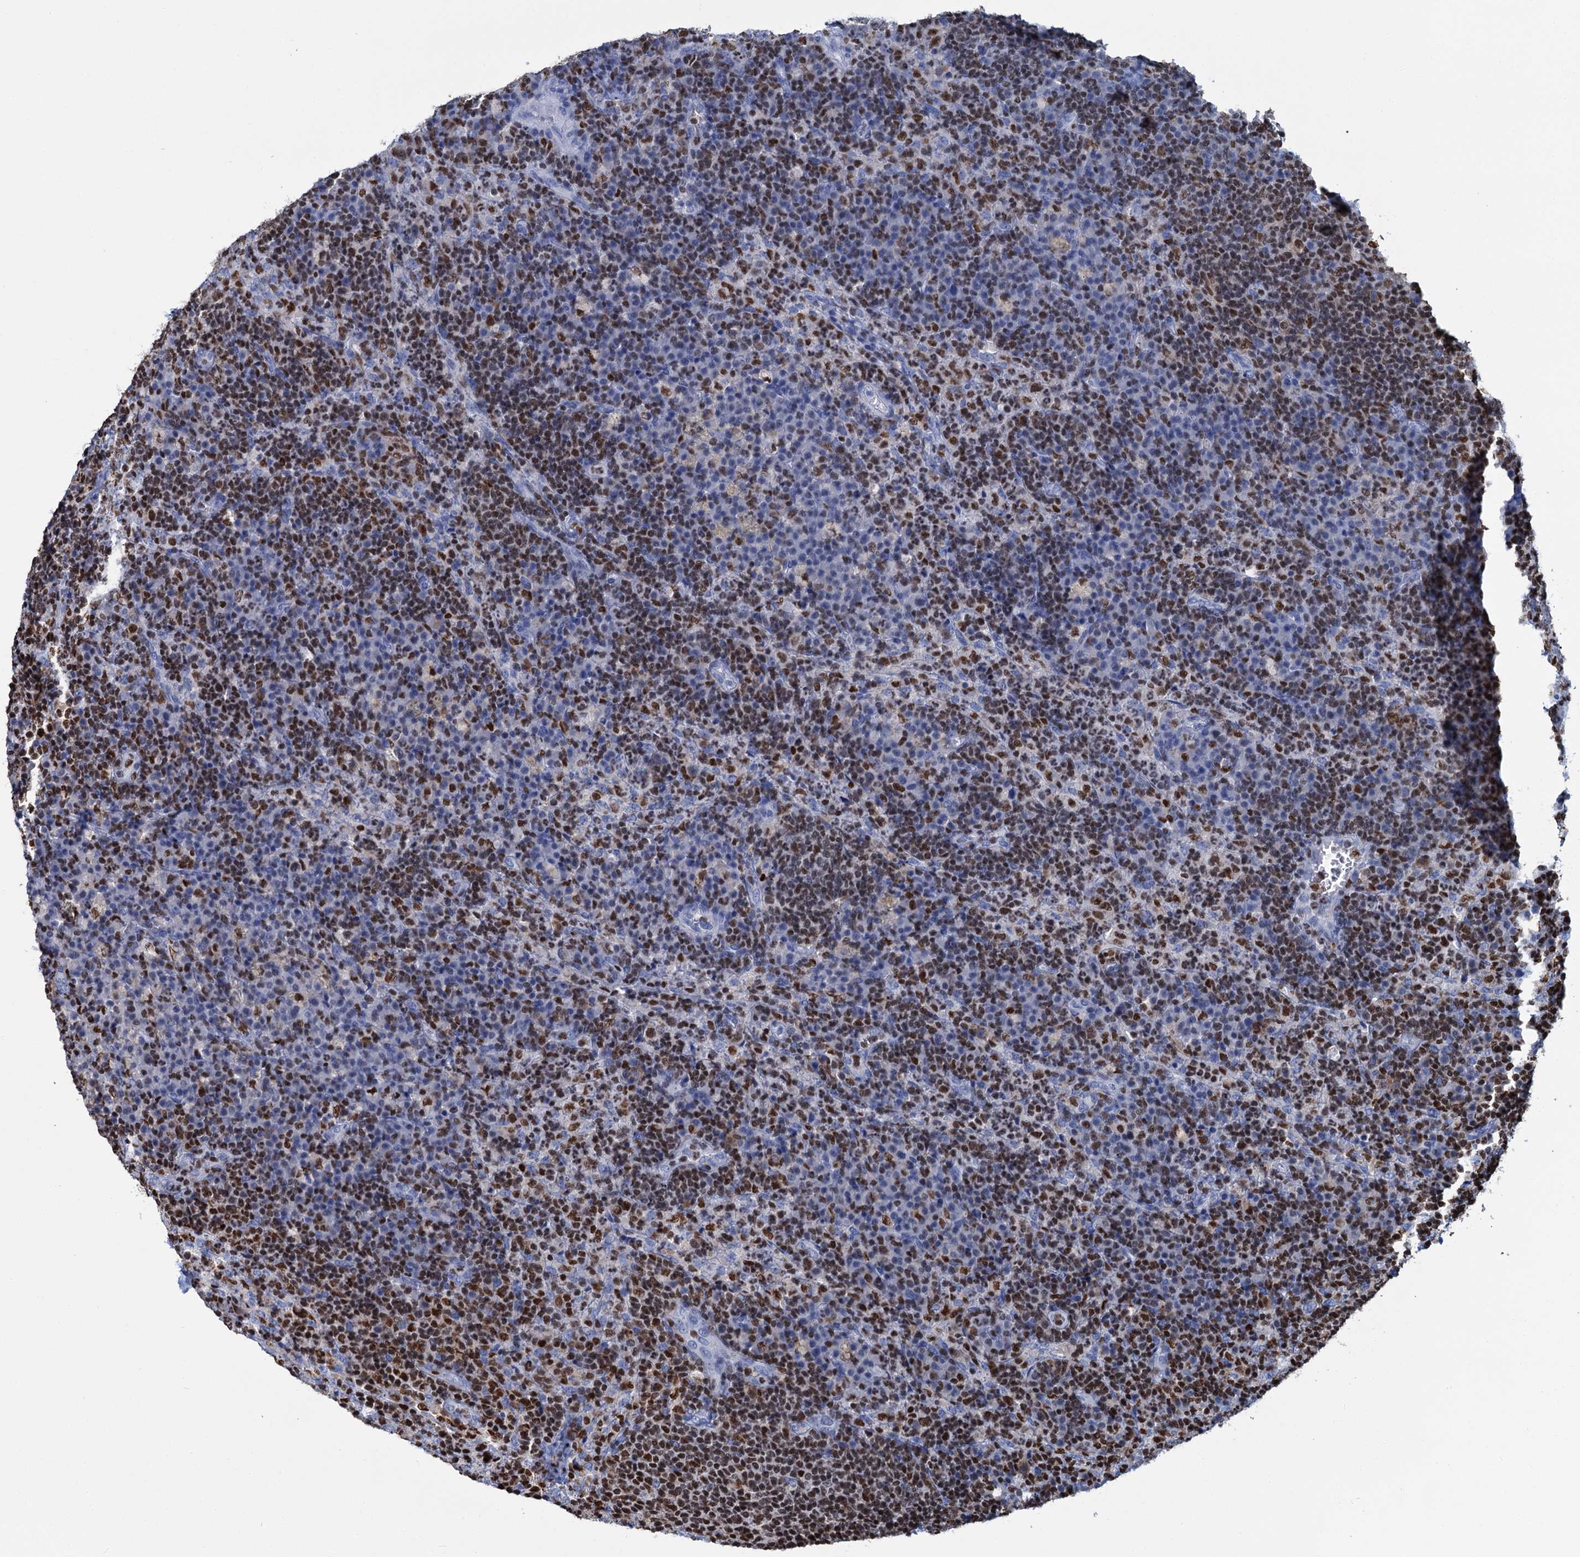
{"staining": {"intensity": "moderate", "quantity": "<25%", "location": "nuclear"}, "tissue": "lymph node", "cell_type": "Germinal center cells", "image_type": "normal", "snomed": [{"axis": "morphology", "description": "Normal tissue, NOS"}, {"axis": "topography", "description": "Lymph node"}], "caption": "Benign lymph node displays moderate nuclear positivity in approximately <25% of germinal center cells (Stains: DAB in brown, nuclei in blue, Microscopy: brightfield microscopy at high magnification)..", "gene": "CELF2", "patient": {"sex": "female", "age": 70}}